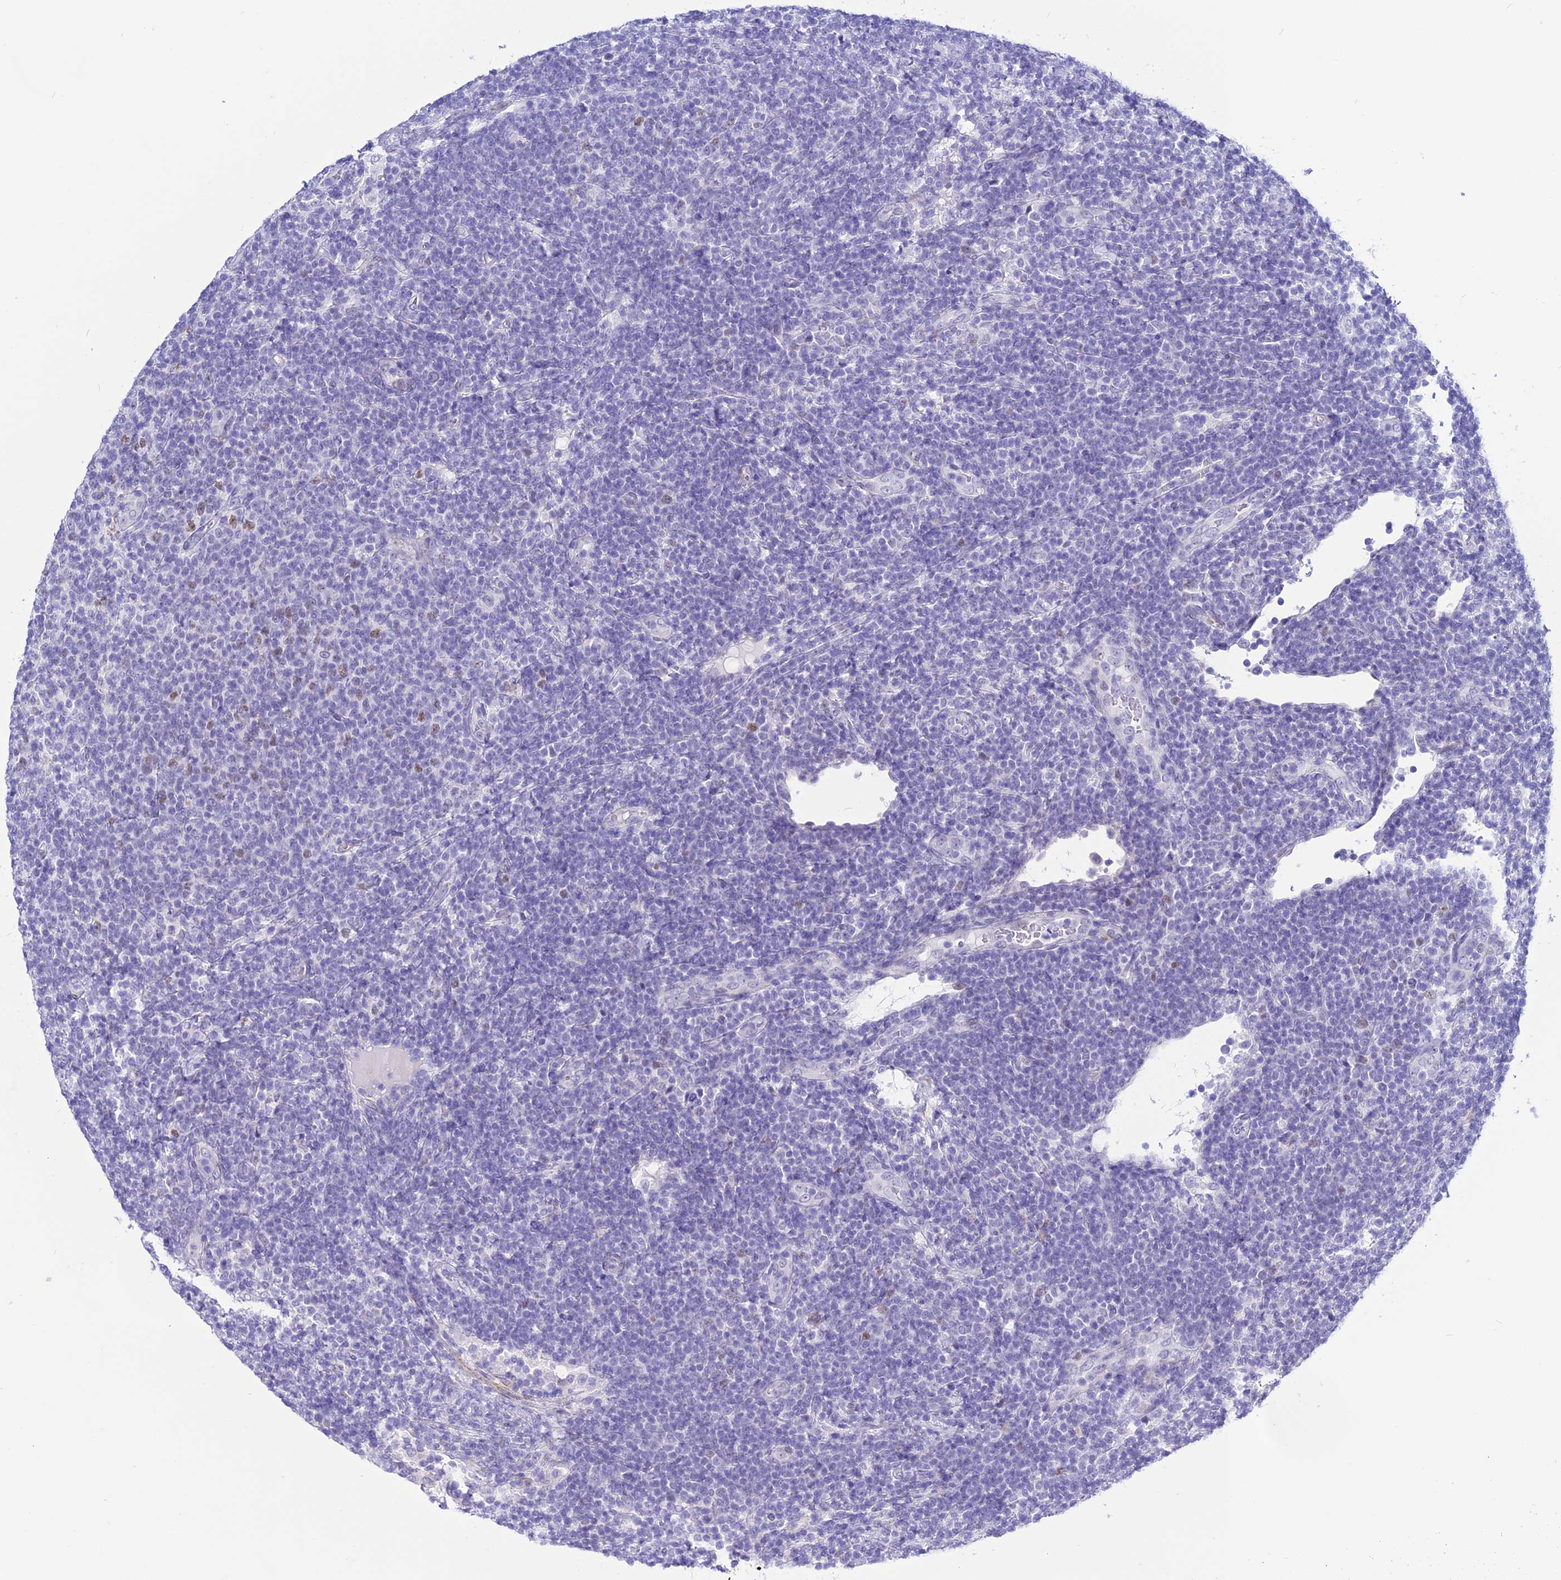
{"staining": {"intensity": "moderate", "quantity": "<25%", "location": "nuclear"}, "tissue": "lymphoma", "cell_type": "Tumor cells", "image_type": "cancer", "snomed": [{"axis": "morphology", "description": "Malignant lymphoma, non-Hodgkin's type, Low grade"}, {"axis": "topography", "description": "Lymph node"}], "caption": "A histopathology image showing moderate nuclear expression in about <25% of tumor cells in malignant lymphoma, non-Hodgkin's type (low-grade), as visualized by brown immunohistochemical staining.", "gene": "DEFB107A", "patient": {"sex": "male", "age": 66}}